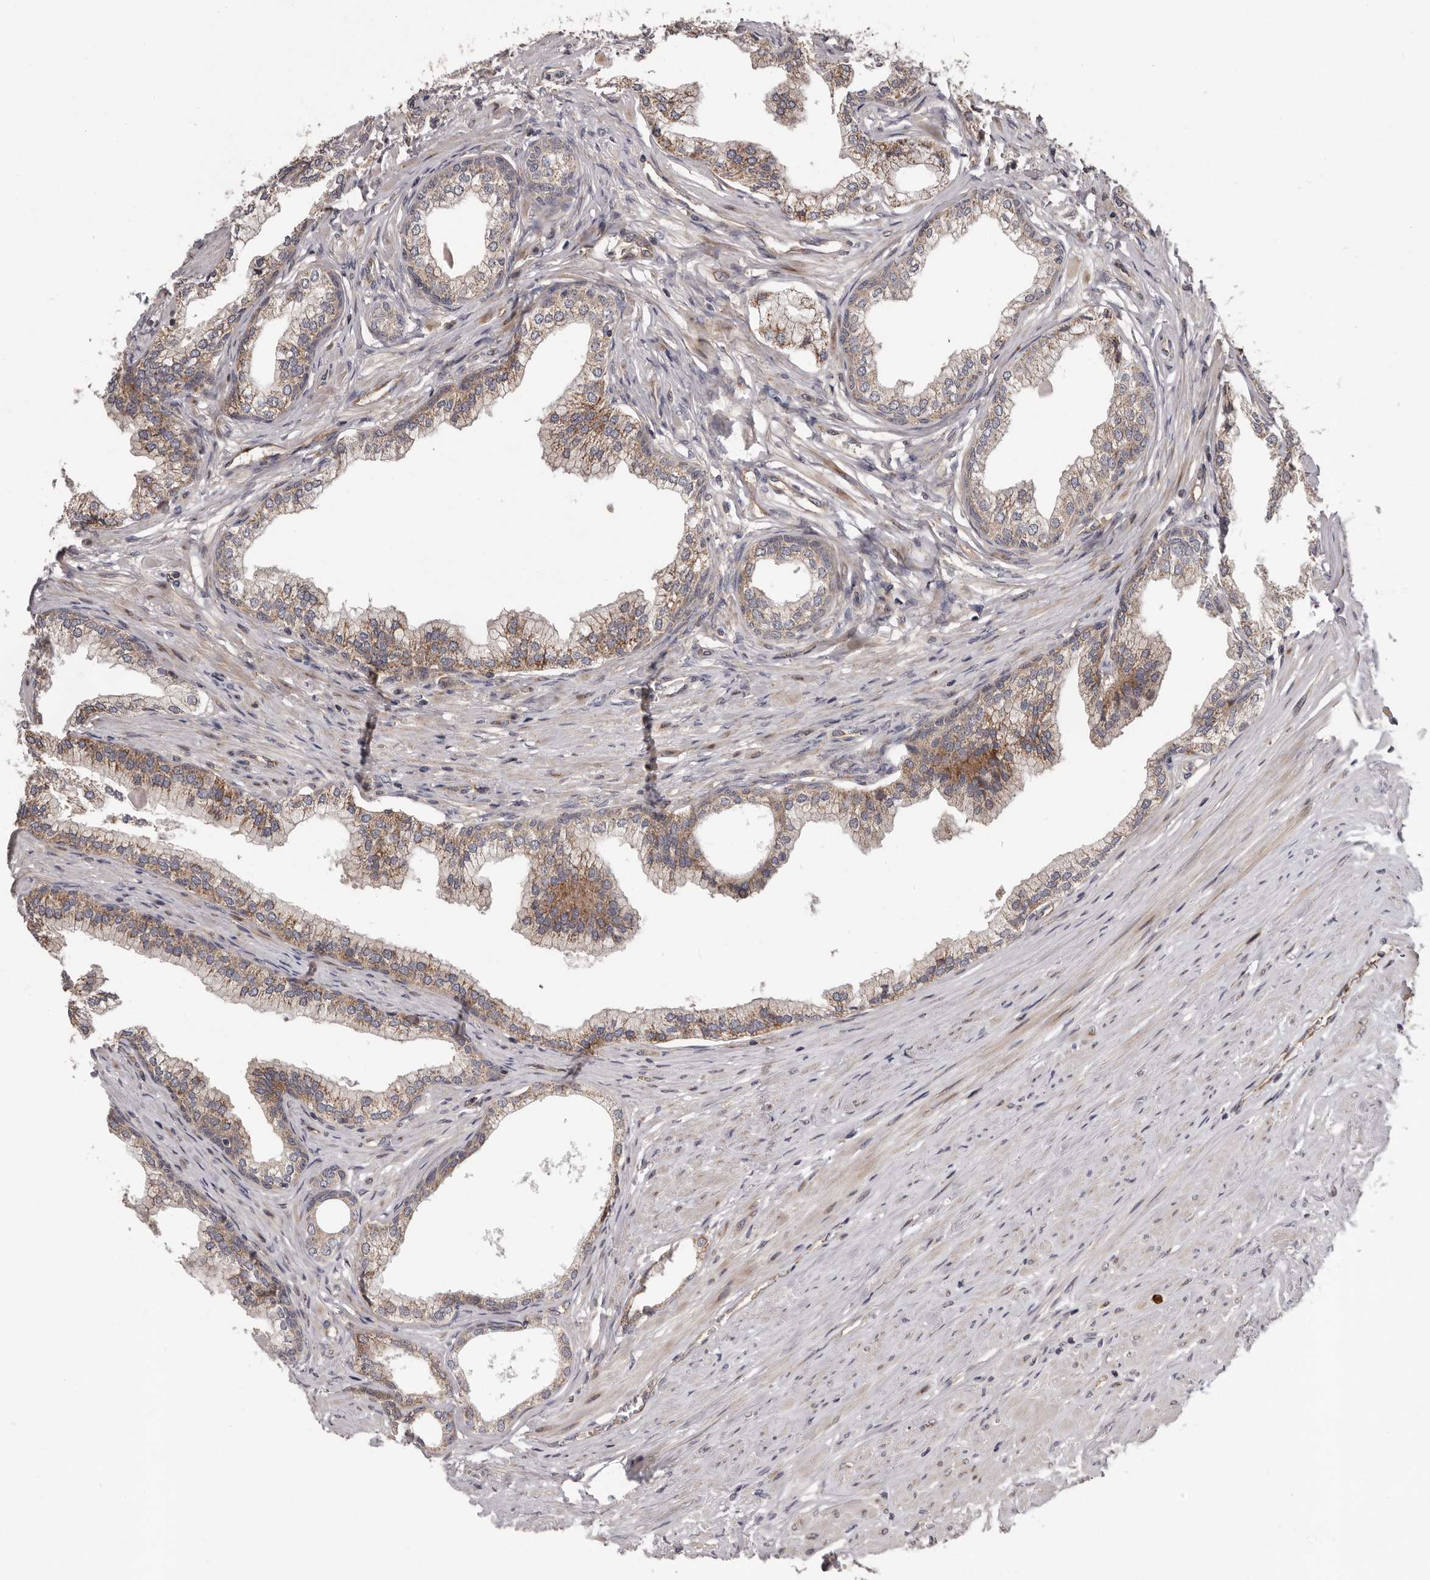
{"staining": {"intensity": "moderate", "quantity": ">75%", "location": "cytoplasmic/membranous"}, "tissue": "prostate", "cell_type": "Glandular cells", "image_type": "normal", "snomed": [{"axis": "morphology", "description": "Normal tissue, NOS"}, {"axis": "morphology", "description": "Urothelial carcinoma, Low grade"}, {"axis": "topography", "description": "Urinary bladder"}, {"axis": "topography", "description": "Prostate"}], "caption": "A medium amount of moderate cytoplasmic/membranous expression is present in about >75% of glandular cells in unremarkable prostate.", "gene": "VPS37A", "patient": {"sex": "male", "age": 60}}